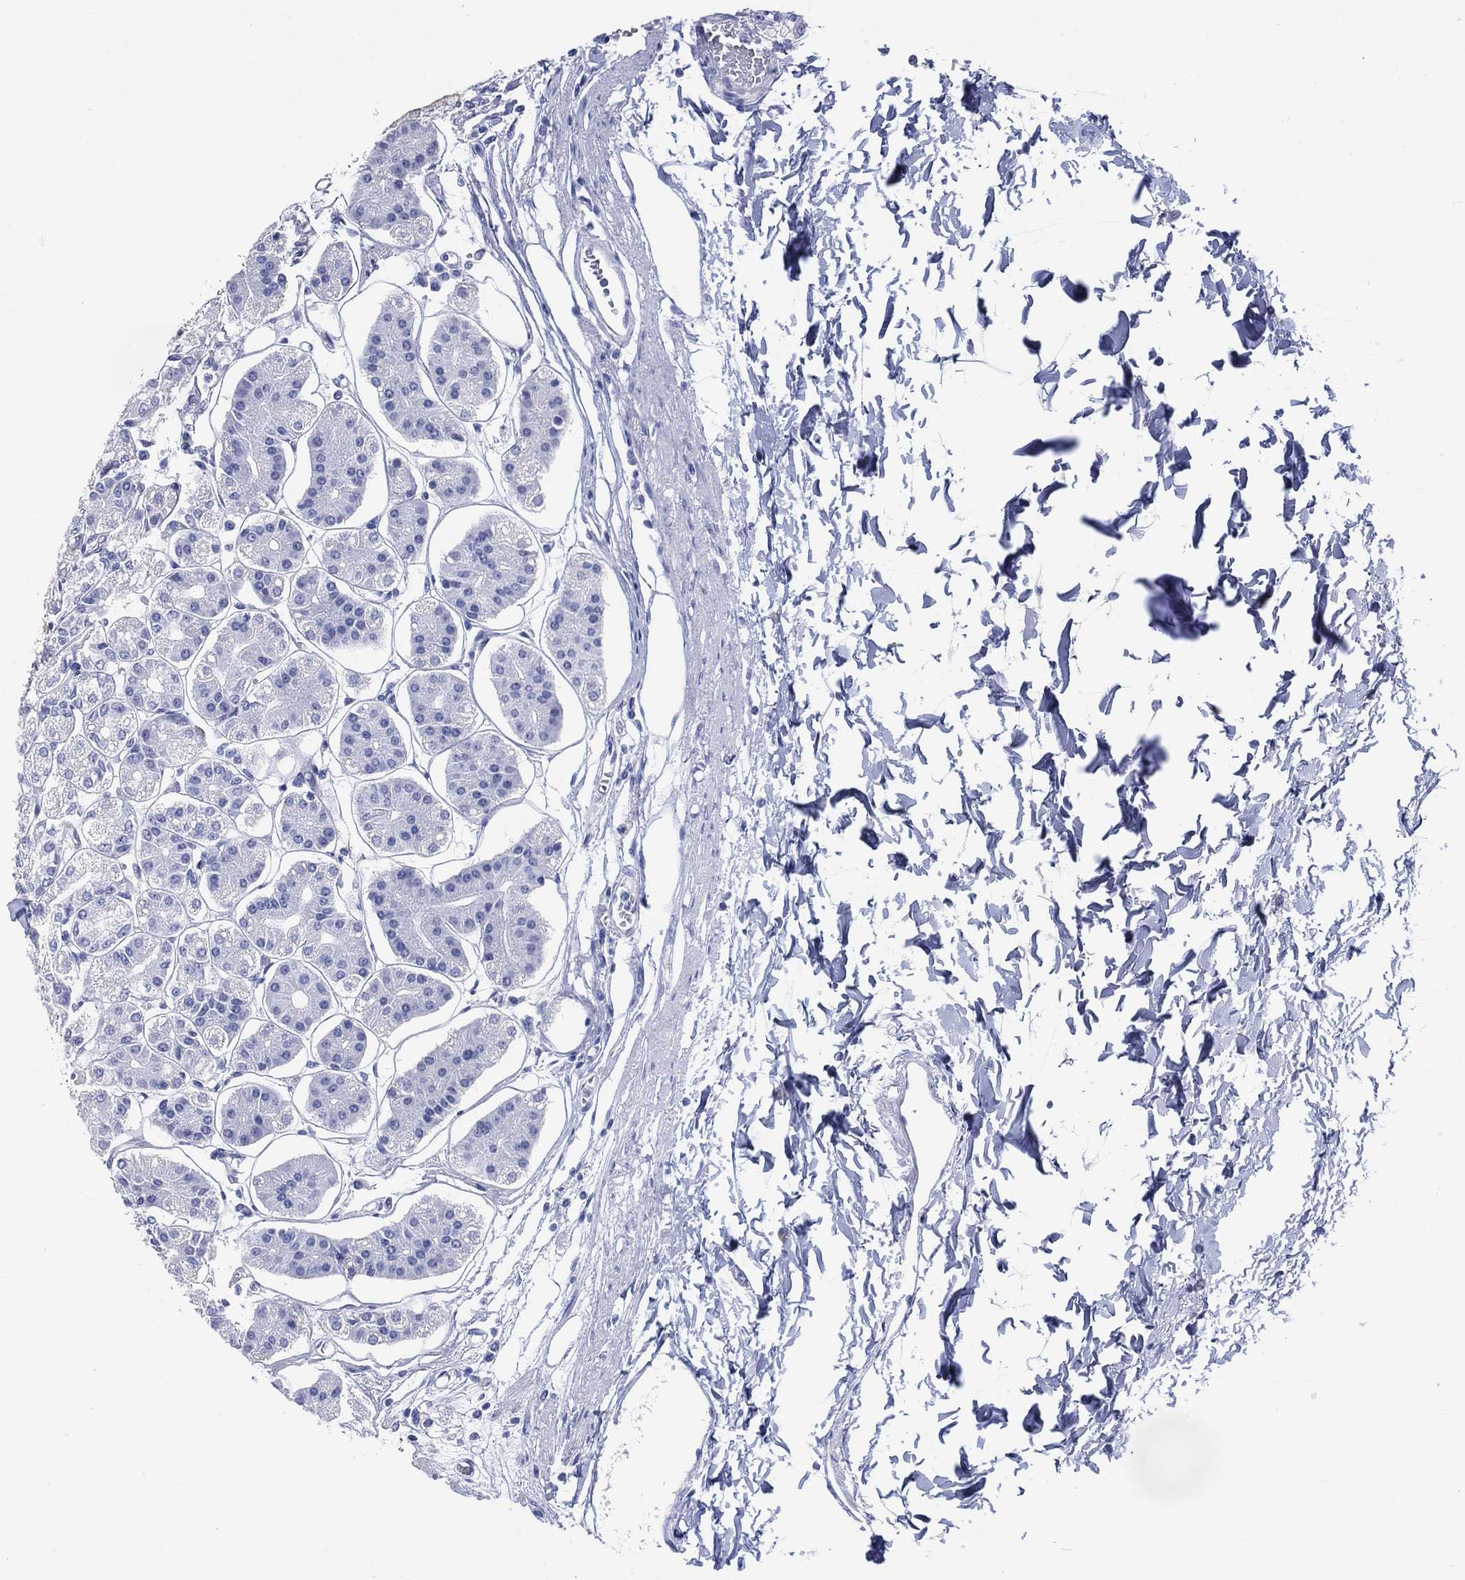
{"staining": {"intensity": "negative", "quantity": "none", "location": "none"}, "tissue": "stomach", "cell_type": "Glandular cells", "image_type": "normal", "snomed": [{"axis": "morphology", "description": "Normal tissue, NOS"}, {"axis": "topography", "description": "Skeletal muscle"}, {"axis": "topography", "description": "Stomach"}], "caption": "Unremarkable stomach was stained to show a protein in brown. There is no significant positivity in glandular cells. (Stains: DAB (3,3'-diaminobenzidine) immunohistochemistry with hematoxylin counter stain, Microscopy: brightfield microscopy at high magnification).", "gene": "TMEM247", "patient": {"sex": "female", "age": 57}}